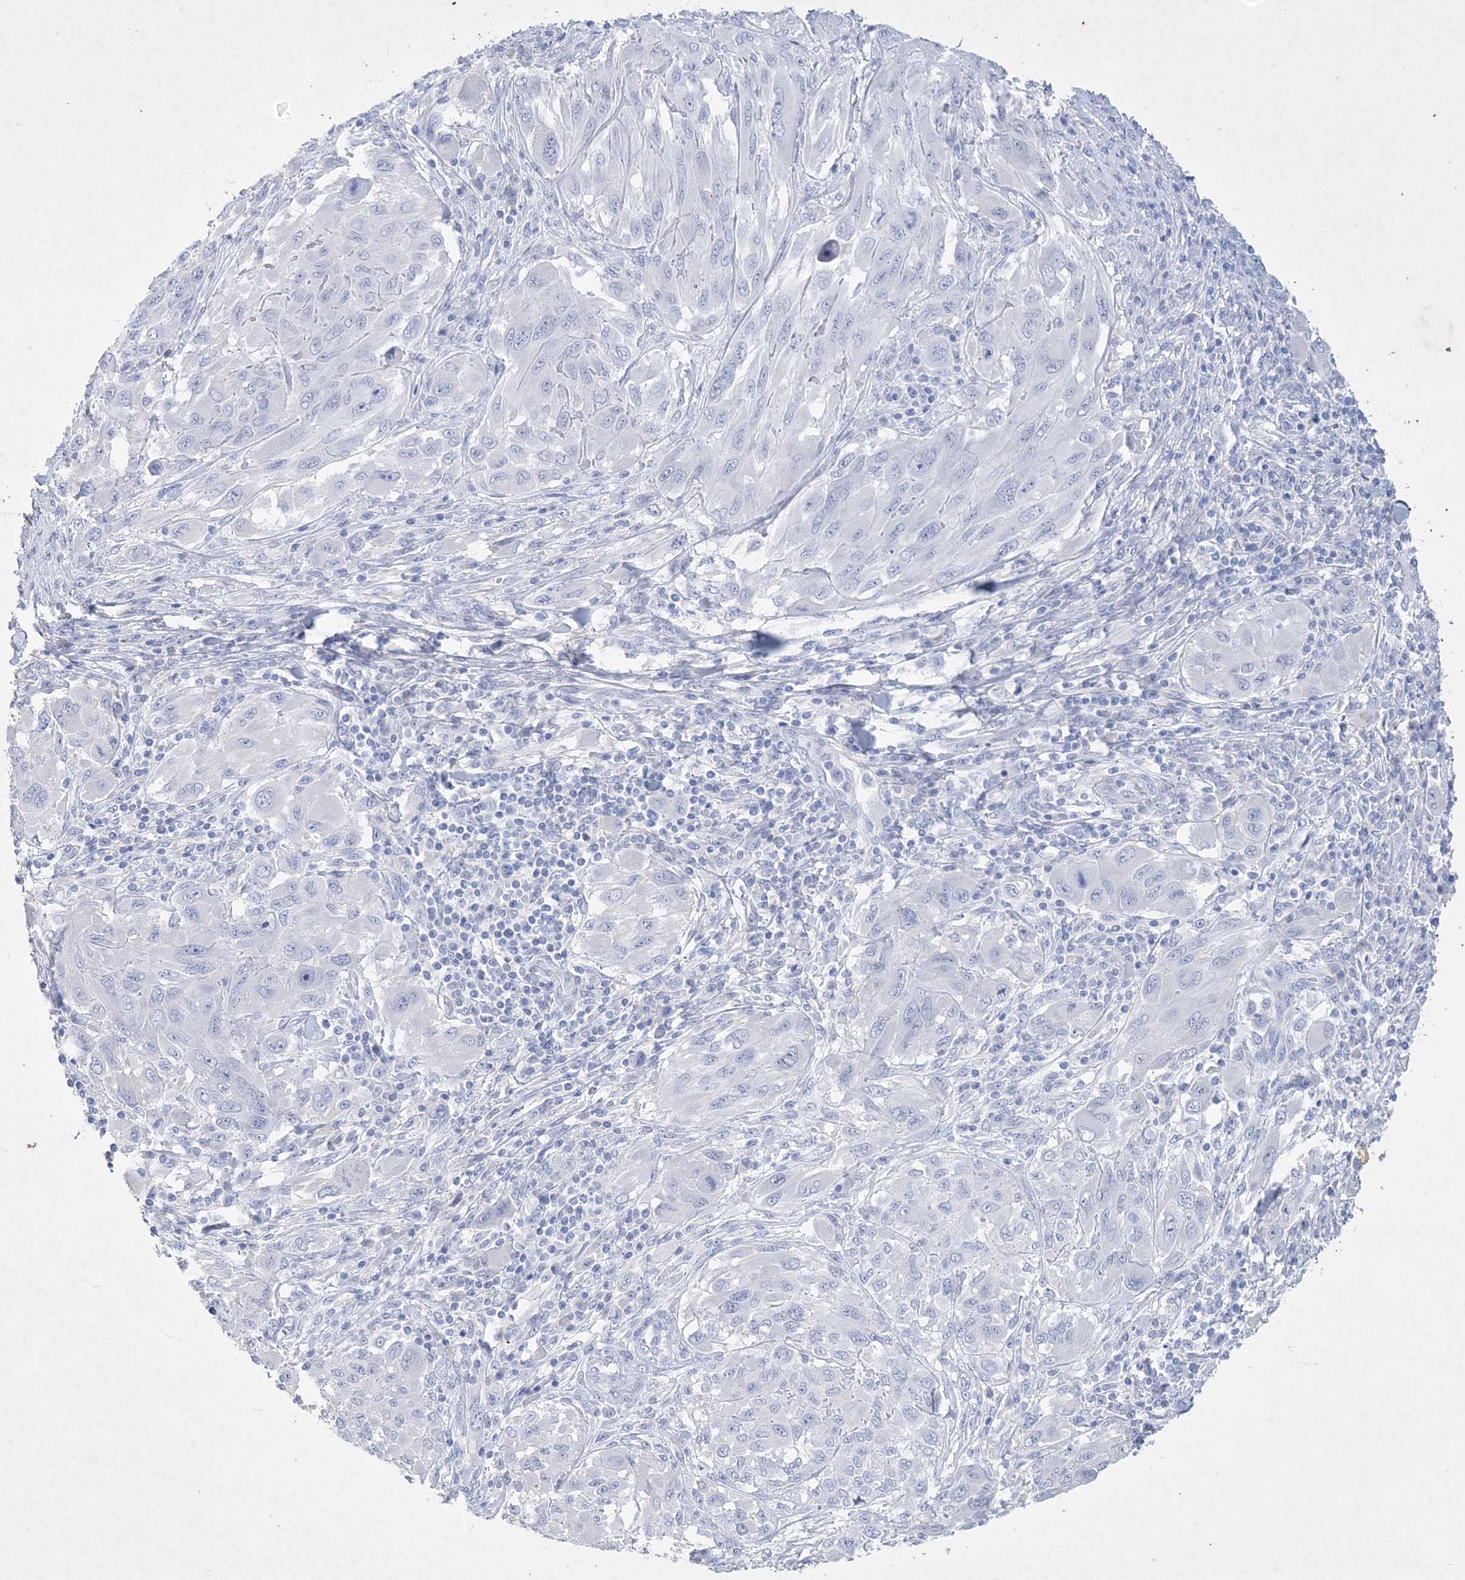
{"staining": {"intensity": "negative", "quantity": "none", "location": "none"}, "tissue": "melanoma", "cell_type": "Tumor cells", "image_type": "cancer", "snomed": [{"axis": "morphology", "description": "Malignant melanoma, NOS"}, {"axis": "topography", "description": "Skin"}], "caption": "Tumor cells show no significant protein positivity in melanoma.", "gene": "COPS8", "patient": {"sex": "female", "age": 91}}